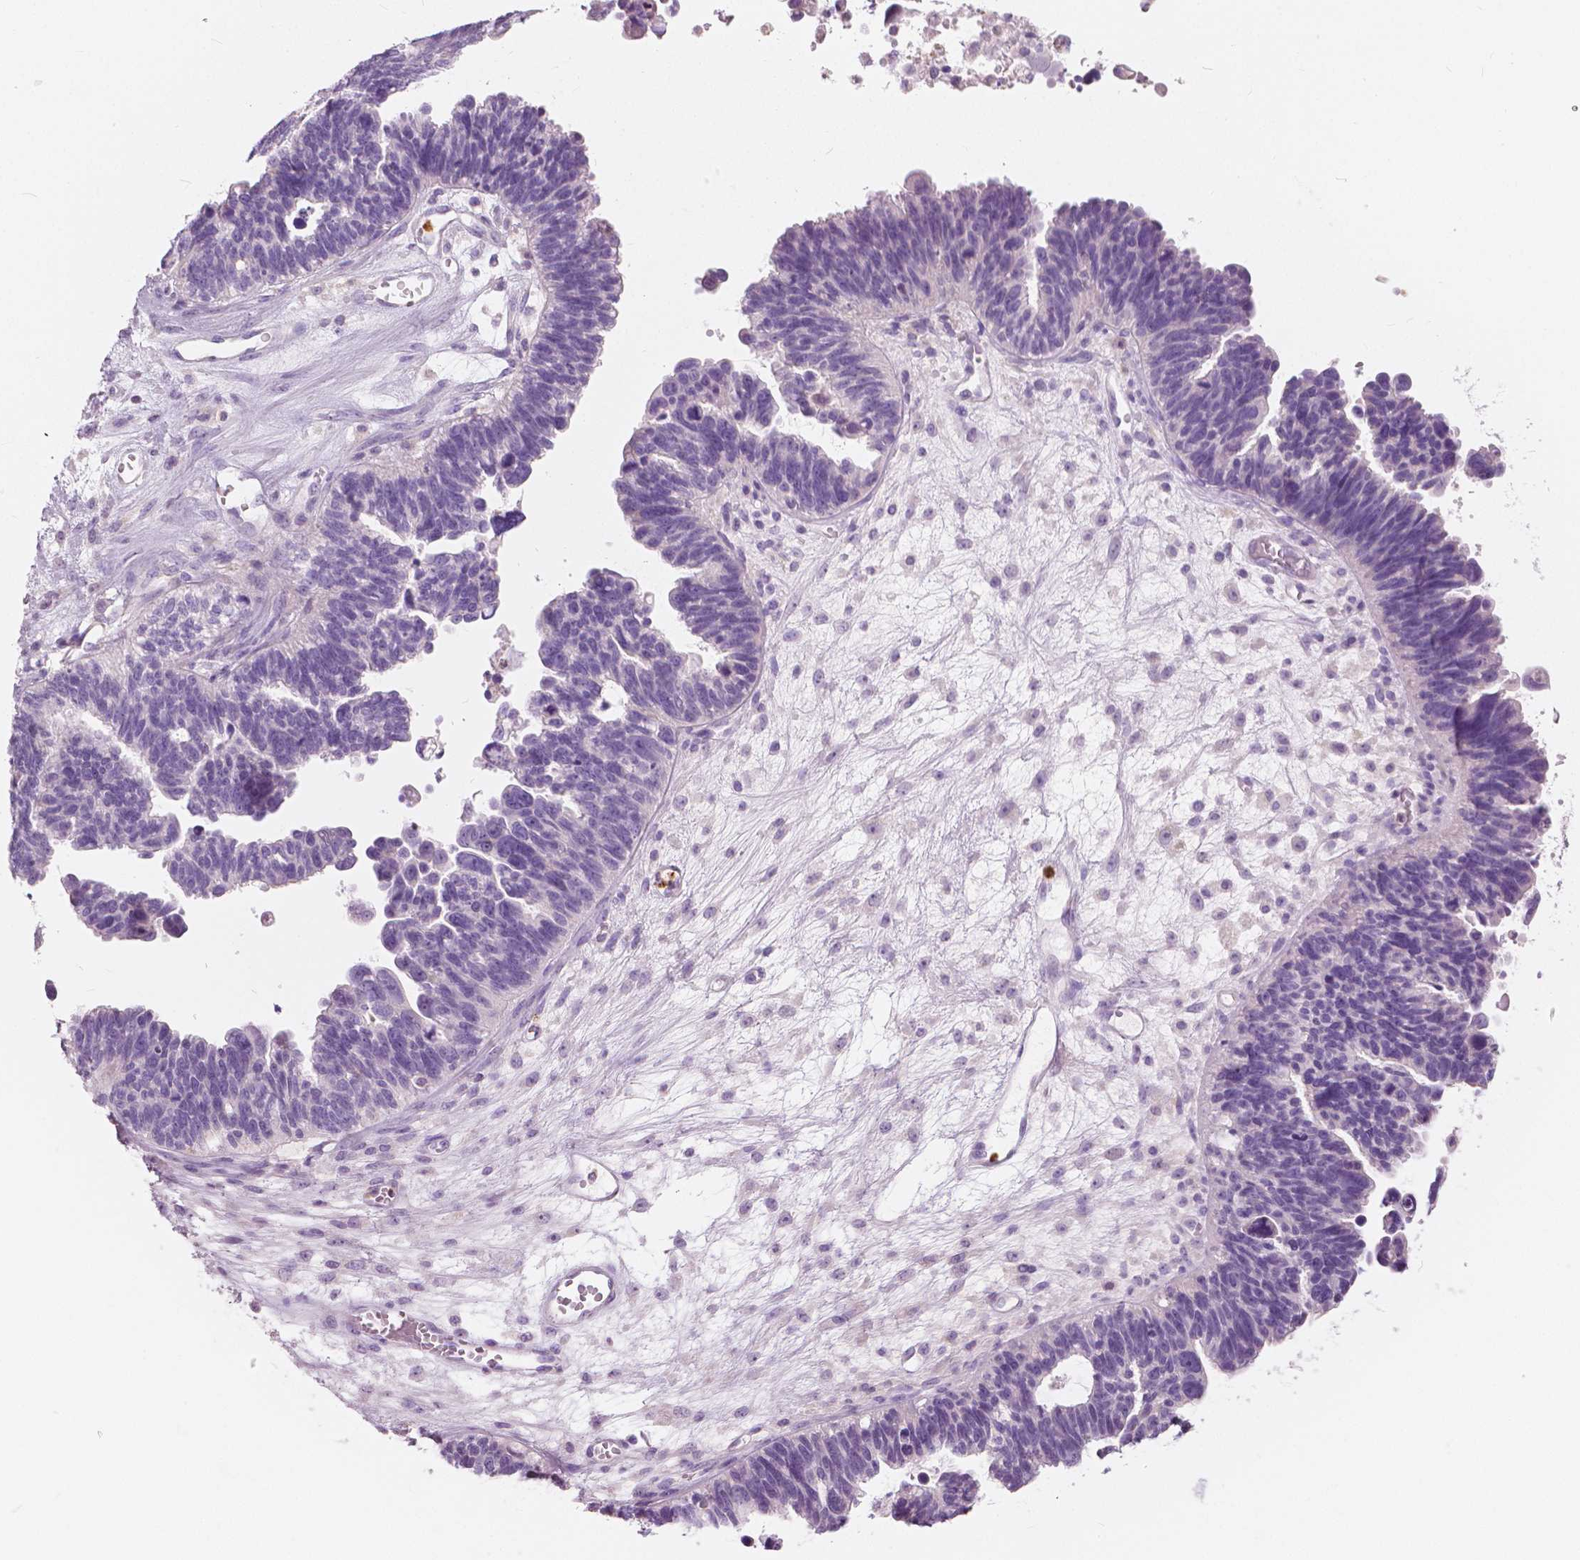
{"staining": {"intensity": "negative", "quantity": "none", "location": "none"}, "tissue": "ovarian cancer", "cell_type": "Tumor cells", "image_type": "cancer", "snomed": [{"axis": "morphology", "description": "Cystadenocarcinoma, serous, NOS"}, {"axis": "topography", "description": "Ovary"}], "caption": "Tumor cells show no significant protein staining in ovarian cancer (serous cystadenocarcinoma).", "gene": "CXCR2", "patient": {"sex": "female", "age": 60}}